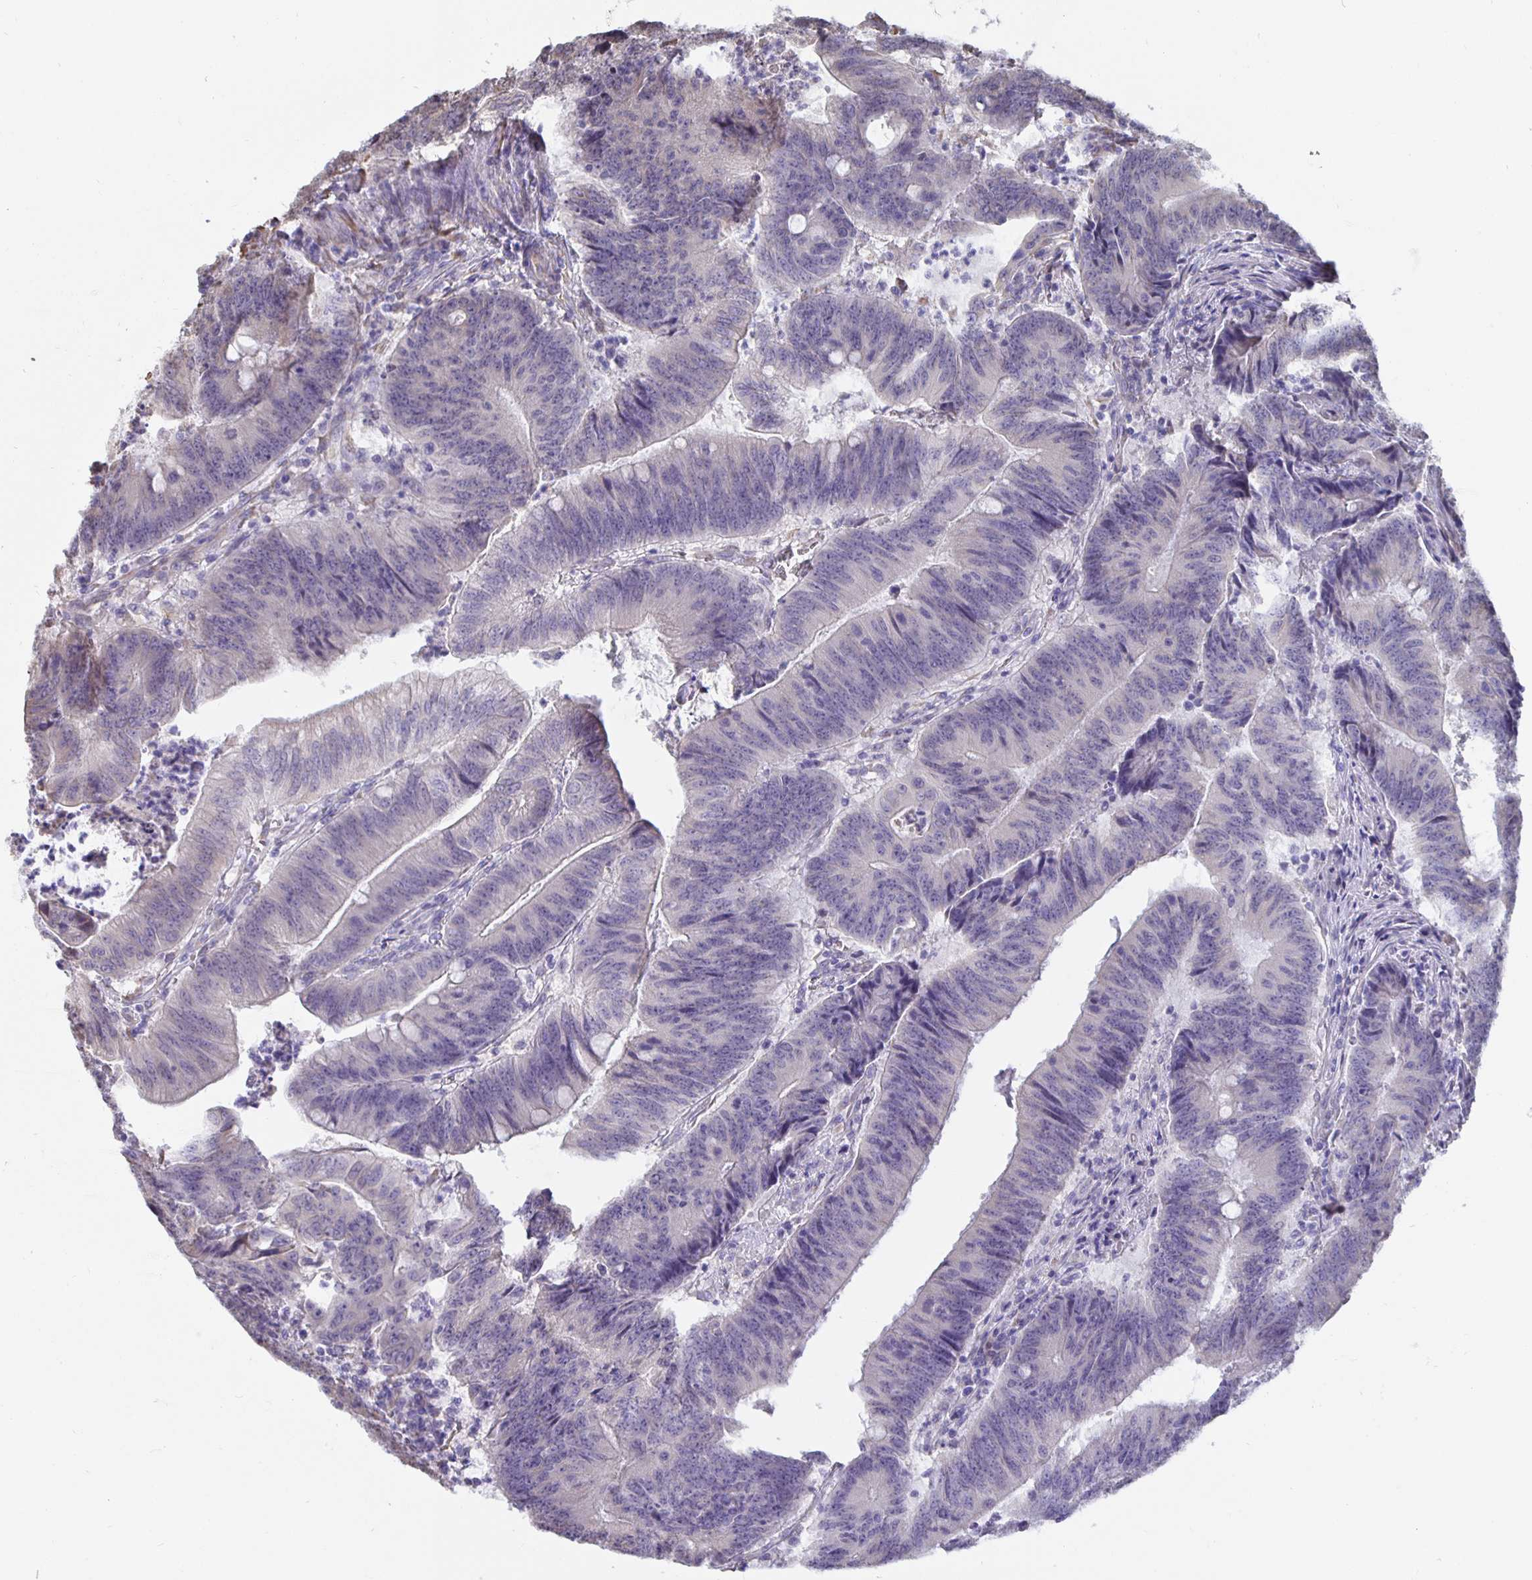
{"staining": {"intensity": "negative", "quantity": "none", "location": "none"}, "tissue": "colorectal cancer", "cell_type": "Tumor cells", "image_type": "cancer", "snomed": [{"axis": "morphology", "description": "Adenocarcinoma, NOS"}, {"axis": "topography", "description": "Colon"}], "caption": "DAB (3,3'-diaminobenzidine) immunohistochemical staining of adenocarcinoma (colorectal) reveals no significant positivity in tumor cells. The staining was performed using DAB to visualize the protein expression in brown, while the nuclei were stained in blue with hematoxylin (Magnification: 20x).", "gene": "DNAI2", "patient": {"sex": "female", "age": 87}}